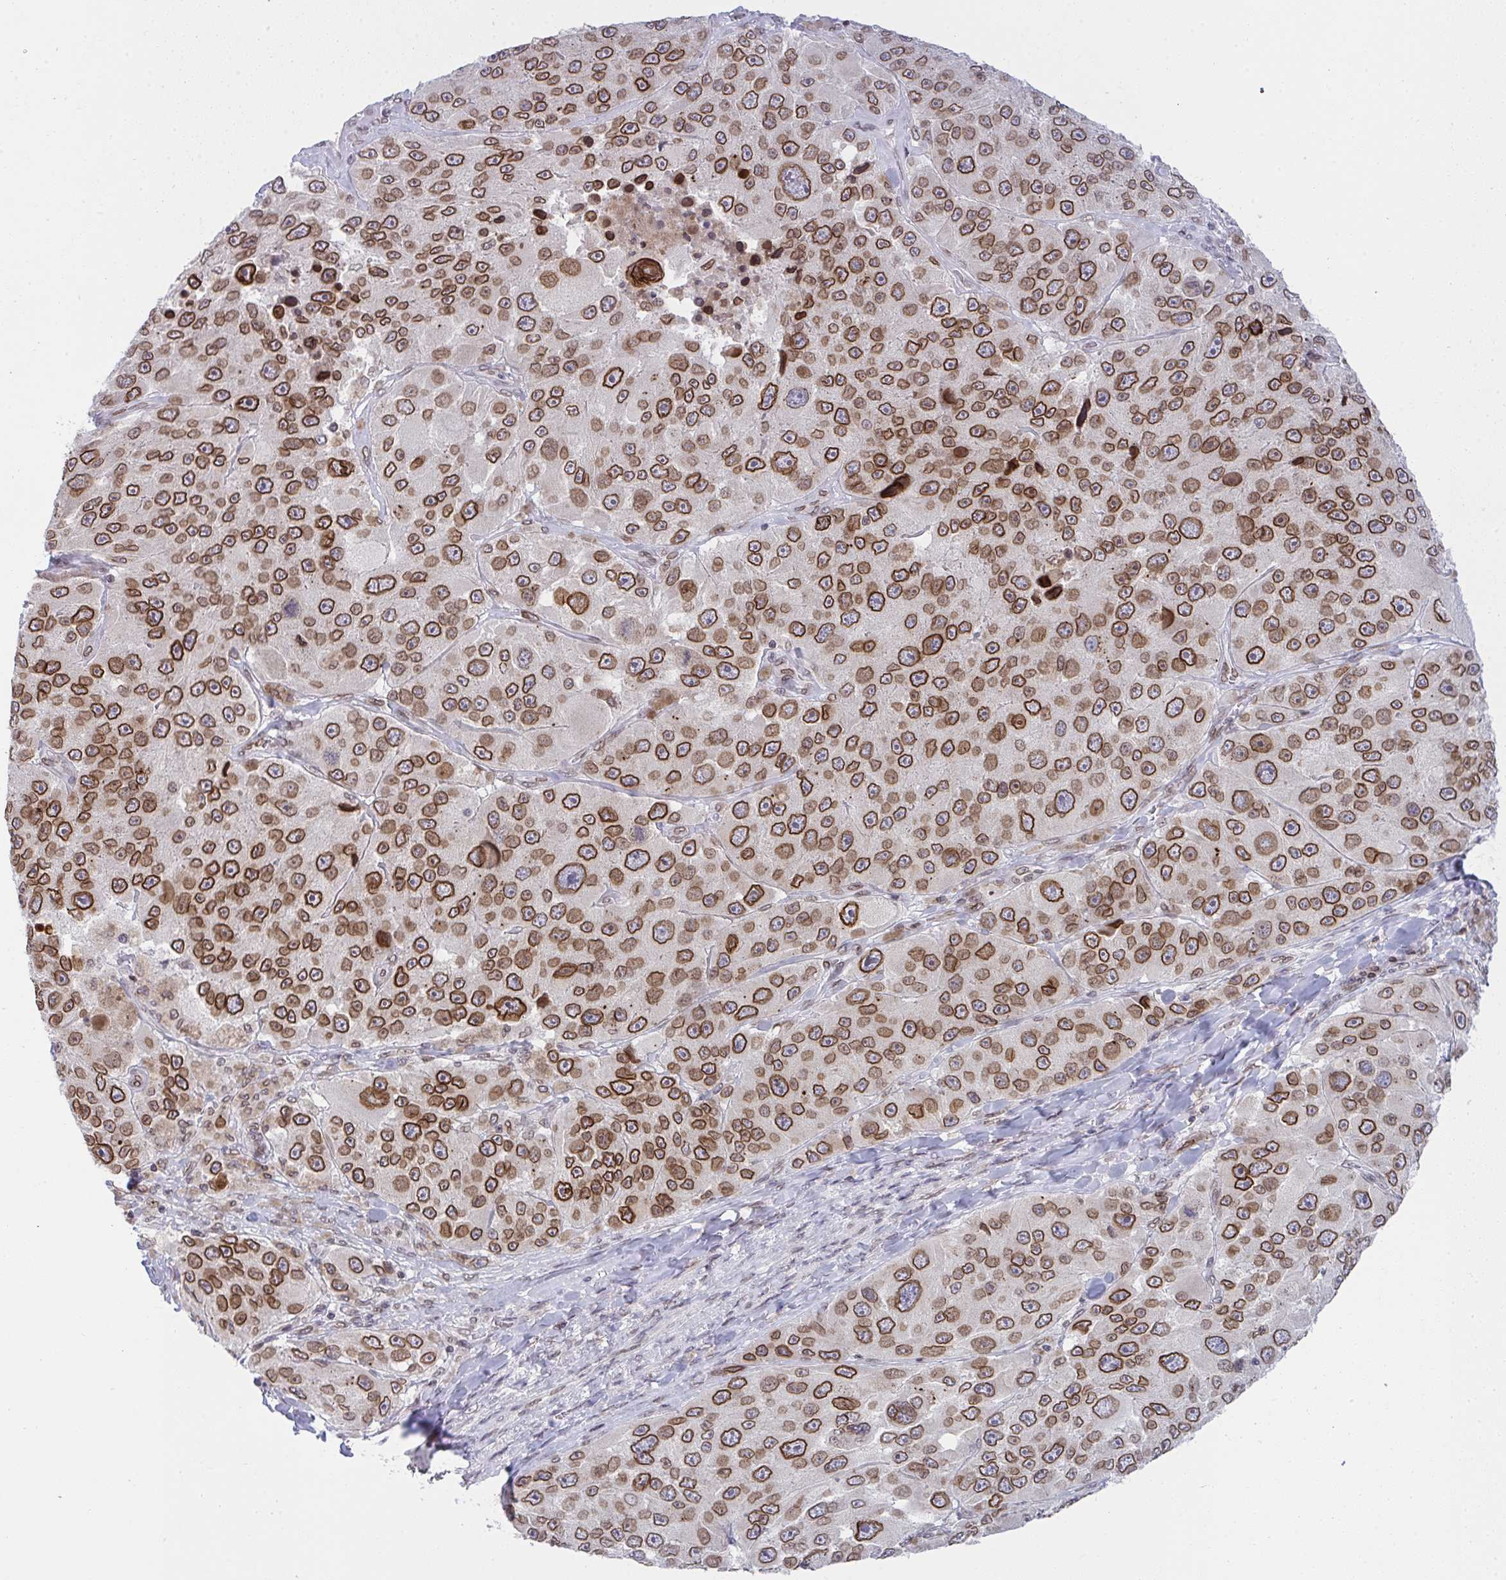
{"staining": {"intensity": "strong", "quantity": ">75%", "location": "cytoplasmic/membranous,nuclear"}, "tissue": "melanoma", "cell_type": "Tumor cells", "image_type": "cancer", "snomed": [{"axis": "morphology", "description": "Malignant melanoma, Metastatic site"}, {"axis": "topography", "description": "Lymph node"}], "caption": "Malignant melanoma (metastatic site) tissue reveals strong cytoplasmic/membranous and nuclear positivity in approximately >75% of tumor cells, visualized by immunohistochemistry.", "gene": "RANBP2", "patient": {"sex": "male", "age": 62}}